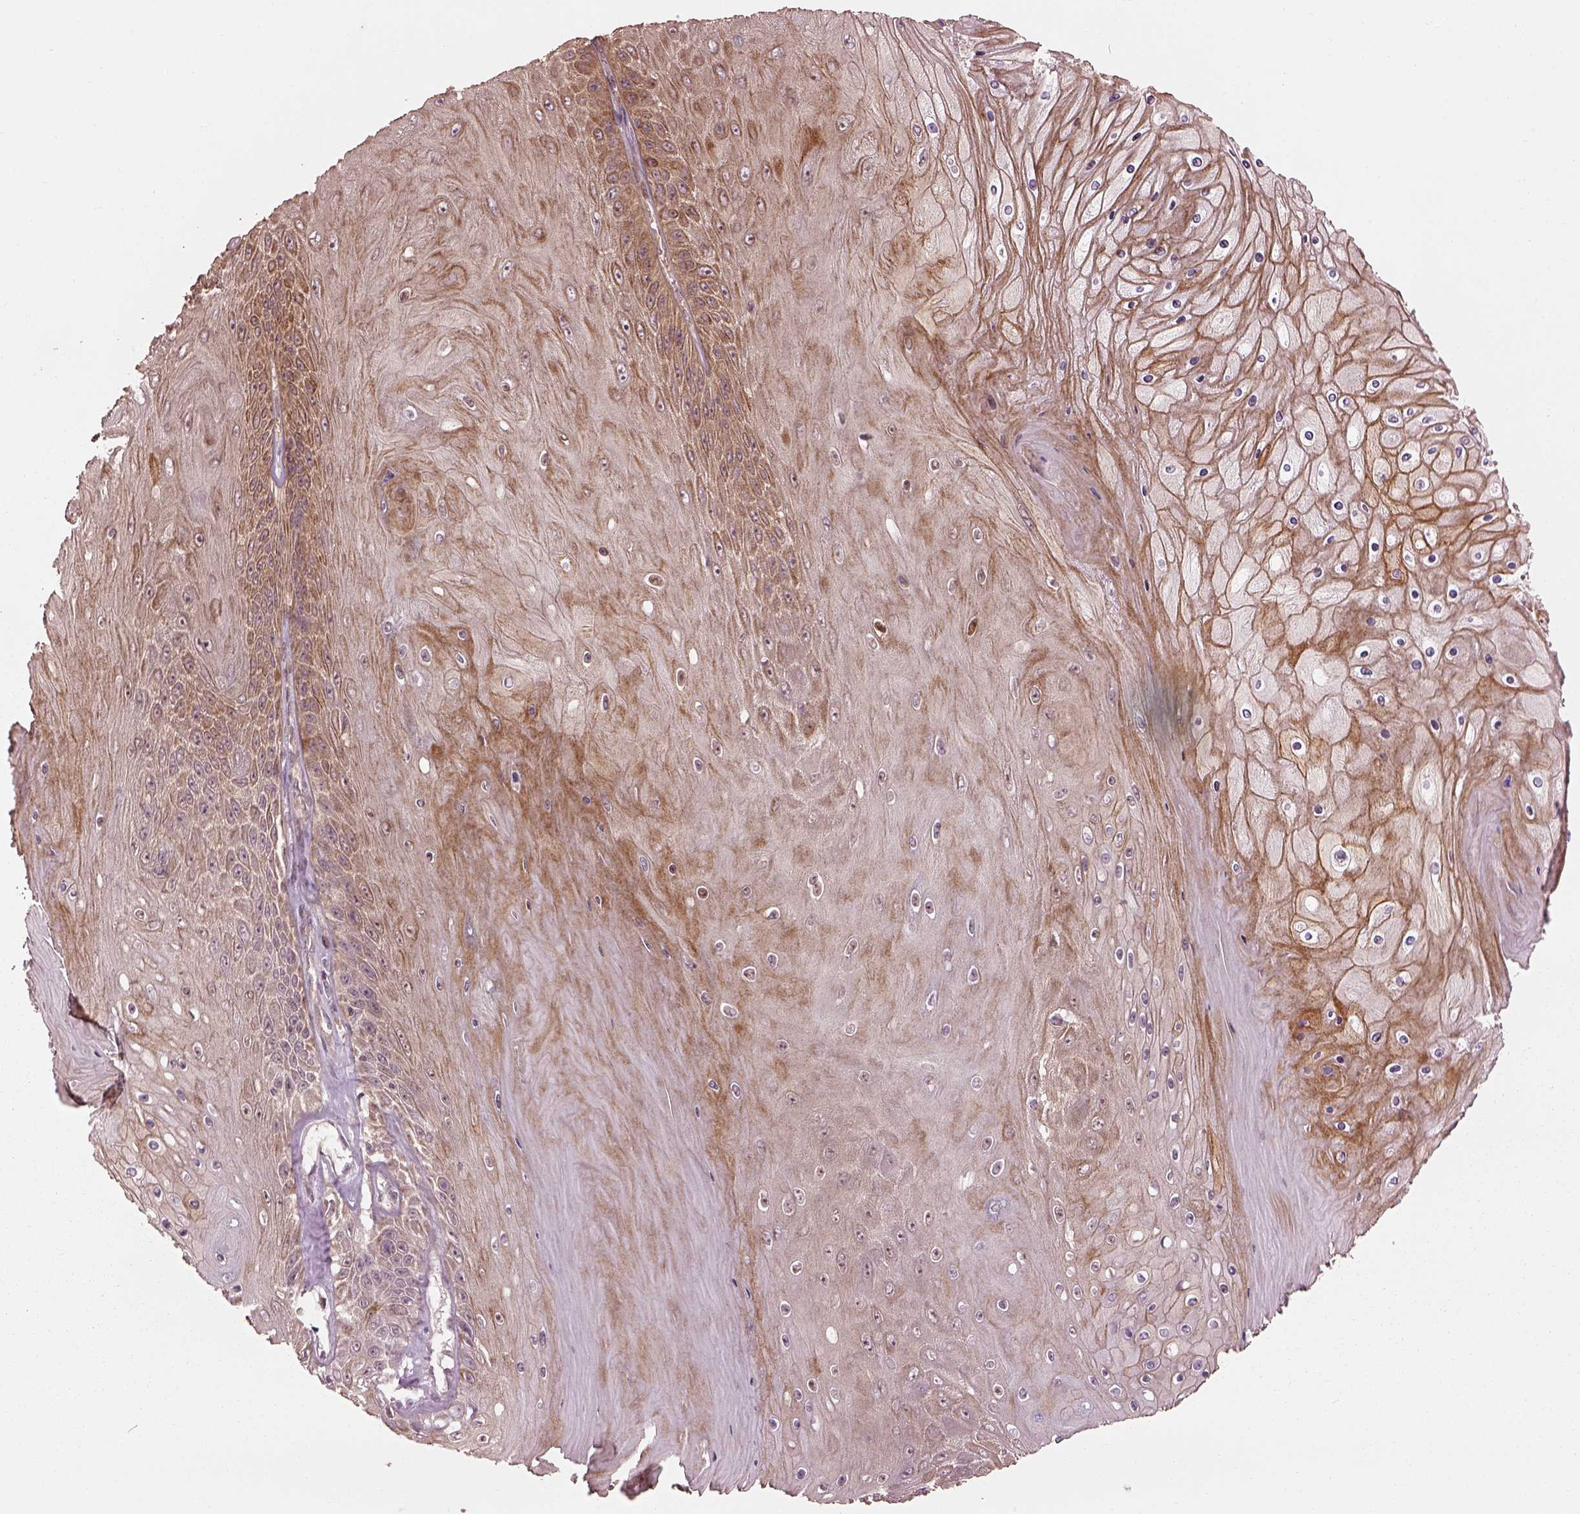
{"staining": {"intensity": "moderate", "quantity": "25%-75%", "location": "cytoplasmic/membranous"}, "tissue": "skin cancer", "cell_type": "Tumor cells", "image_type": "cancer", "snomed": [{"axis": "morphology", "description": "Squamous cell carcinoma, NOS"}, {"axis": "topography", "description": "Skin"}], "caption": "Immunohistochemical staining of human skin squamous cell carcinoma demonstrates medium levels of moderate cytoplasmic/membranous positivity in approximately 25%-75% of tumor cells. (Stains: DAB (3,3'-diaminobenzidine) in brown, nuclei in blue, Microscopy: brightfield microscopy at high magnification).", "gene": "LSM14A", "patient": {"sex": "male", "age": 62}}